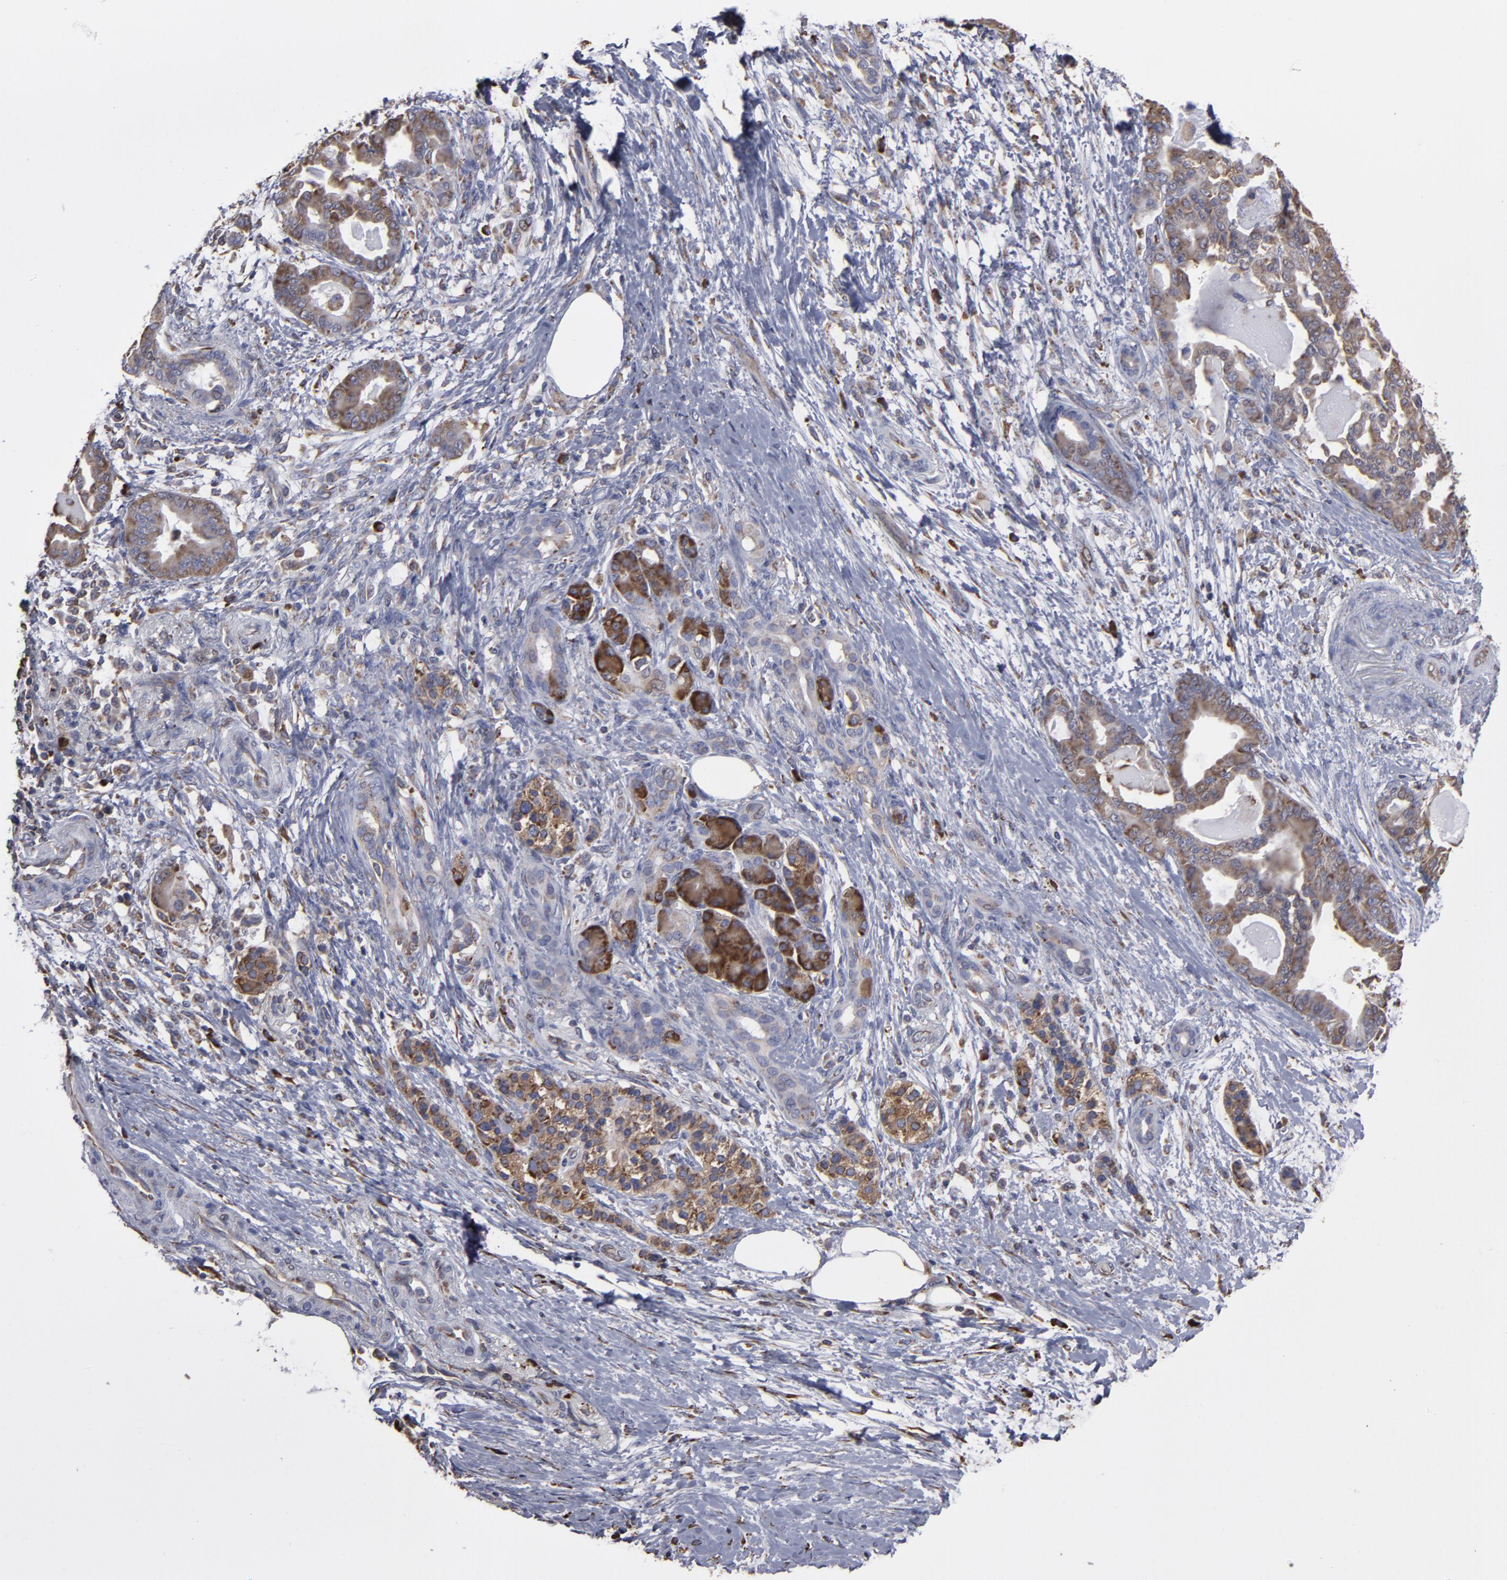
{"staining": {"intensity": "moderate", "quantity": ">75%", "location": "cytoplasmic/membranous"}, "tissue": "pancreatic cancer", "cell_type": "Tumor cells", "image_type": "cancer", "snomed": [{"axis": "morphology", "description": "Adenocarcinoma, NOS"}, {"axis": "topography", "description": "Pancreas"}], "caption": "This is a histology image of IHC staining of pancreatic cancer (adenocarcinoma), which shows moderate expression in the cytoplasmic/membranous of tumor cells.", "gene": "SND1", "patient": {"sex": "male", "age": 63}}